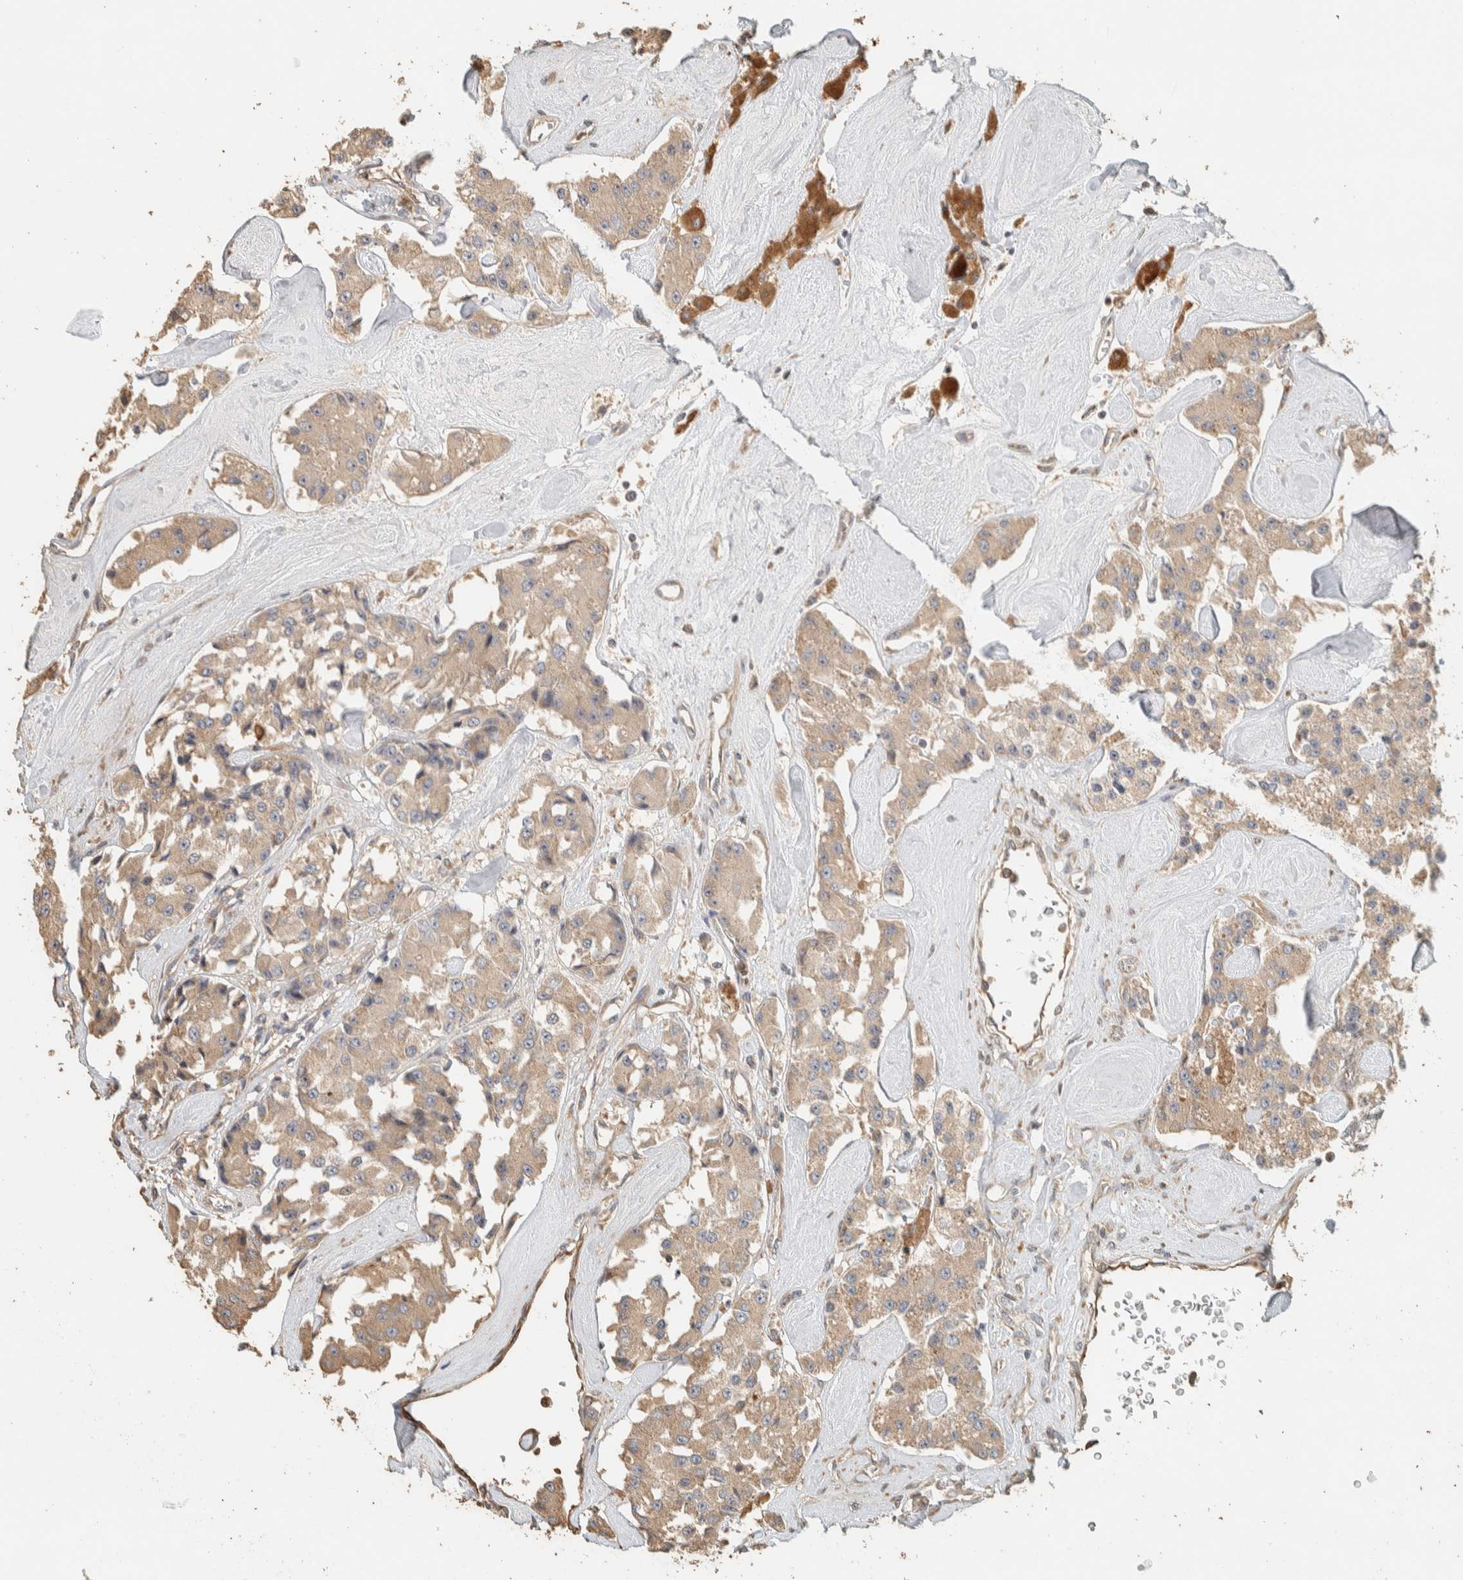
{"staining": {"intensity": "weak", "quantity": ">75%", "location": "cytoplasmic/membranous"}, "tissue": "carcinoid", "cell_type": "Tumor cells", "image_type": "cancer", "snomed": [{"axis": "morphology", "description": "Carcinoid, malignant, NOS"}, {"axis": "topography", "description": "Pancreas"}], "caption": "About >75% of tumor cells in carcinoid reveal weak cytoplasmic/membranous protein expression as visualized by brown immunohistochemical staining.", "gene": "EXOC7", "patient": {"sex": "male", "age": 41}}